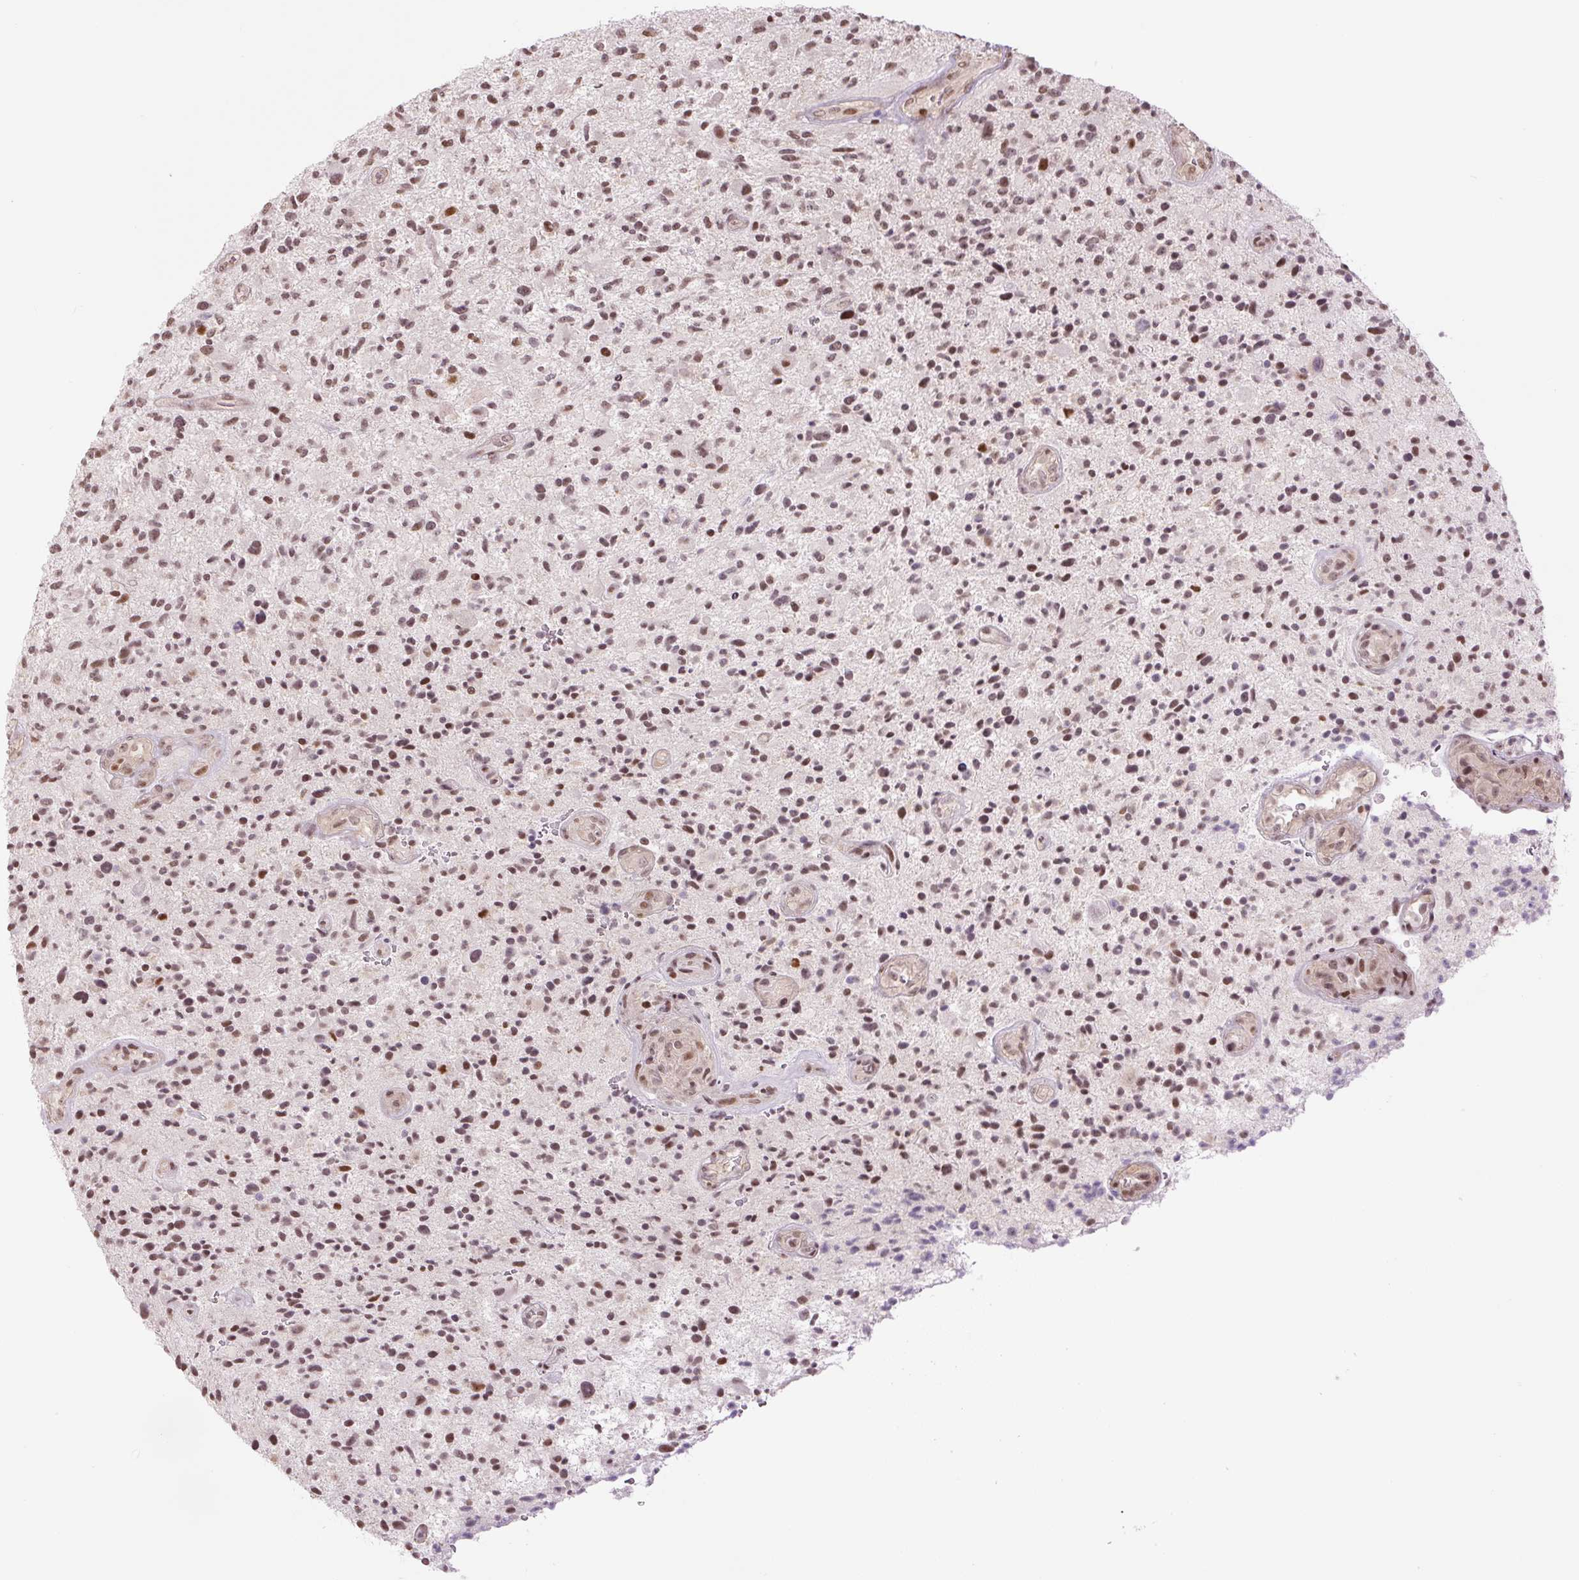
{"staining": {"intensity": "moderate", "quantity": ">75%", "location": "nuclear"}, "tissue": "glioma", "cell_type": "Tumor cells", "image_type": "cancer", "snomed": [{"axis": "morphology", "description": "Glioma, malignant, High grade"}, {"axis": "topography", "description": "Brain"}], "caption": "A histopathology image of human malignant glioma (high-grade) stained for a protein exhibits moderate nuclear brown staining in tumor cells. (DAB IHC with brightfield microscopy, high magnification).", "gene": "TCFL5", "patient": {"sex": "male", "age": 47}}